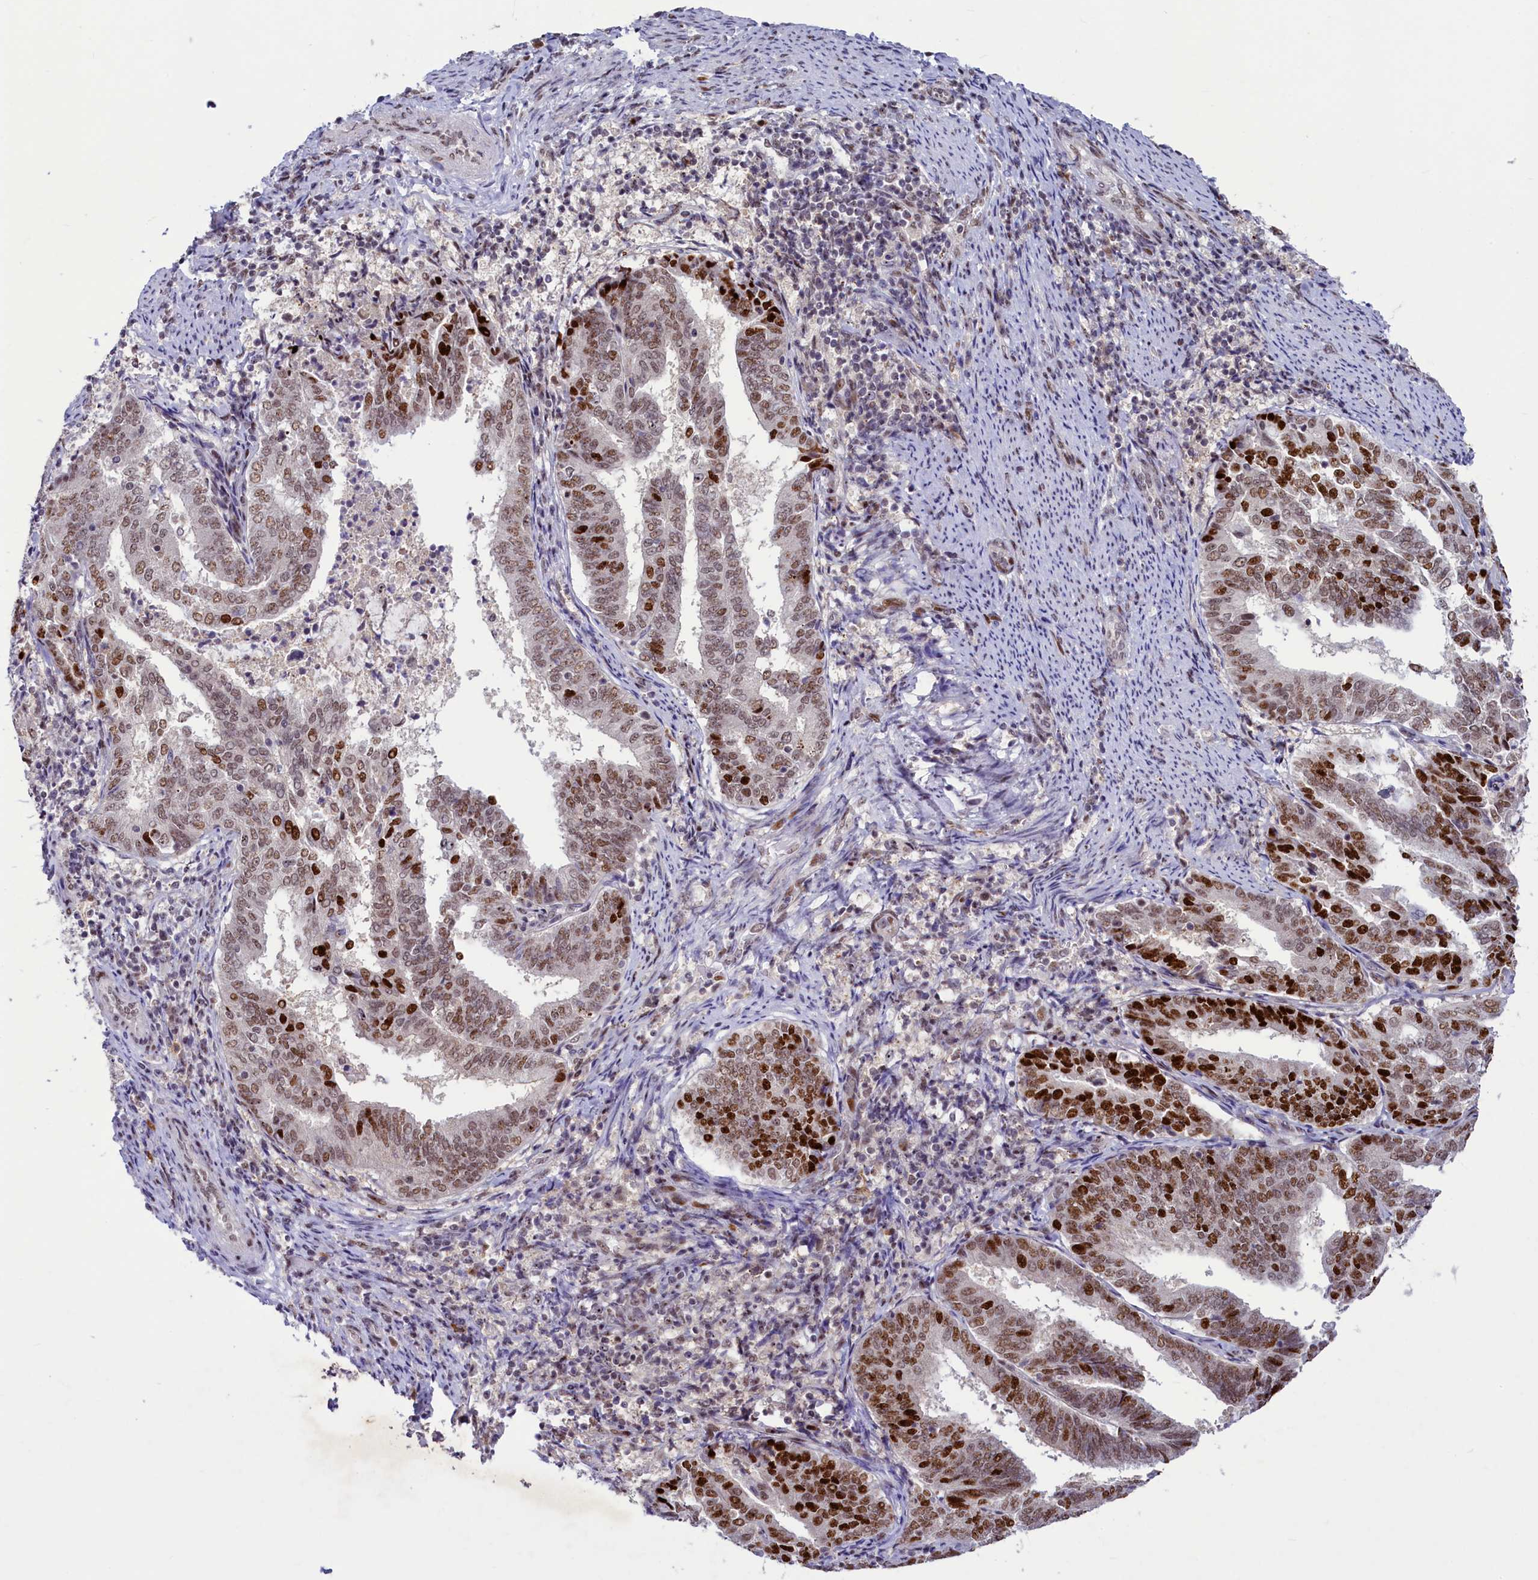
{"staining": {"intensity": "strong", "quantity": "25%-75%", "location": "nuclear"}, "tissue": "endometrial cancer", "cell_type": "Tumor cells", "image_type": "cancer", "snomed": [{"axis": "morphology", "description": "Adenocarcinoma, NOS"}, {"axis": "topography", "description": "Endometrium"}], "caption": "Immunohistochemical staining of endometrial cancer demonstrates high levels of strong nuclear protein expression in approximately 25%-75% of tumor cells.", "gene": "ANKS3", "patient": {"sex": "female", "age": 80}}